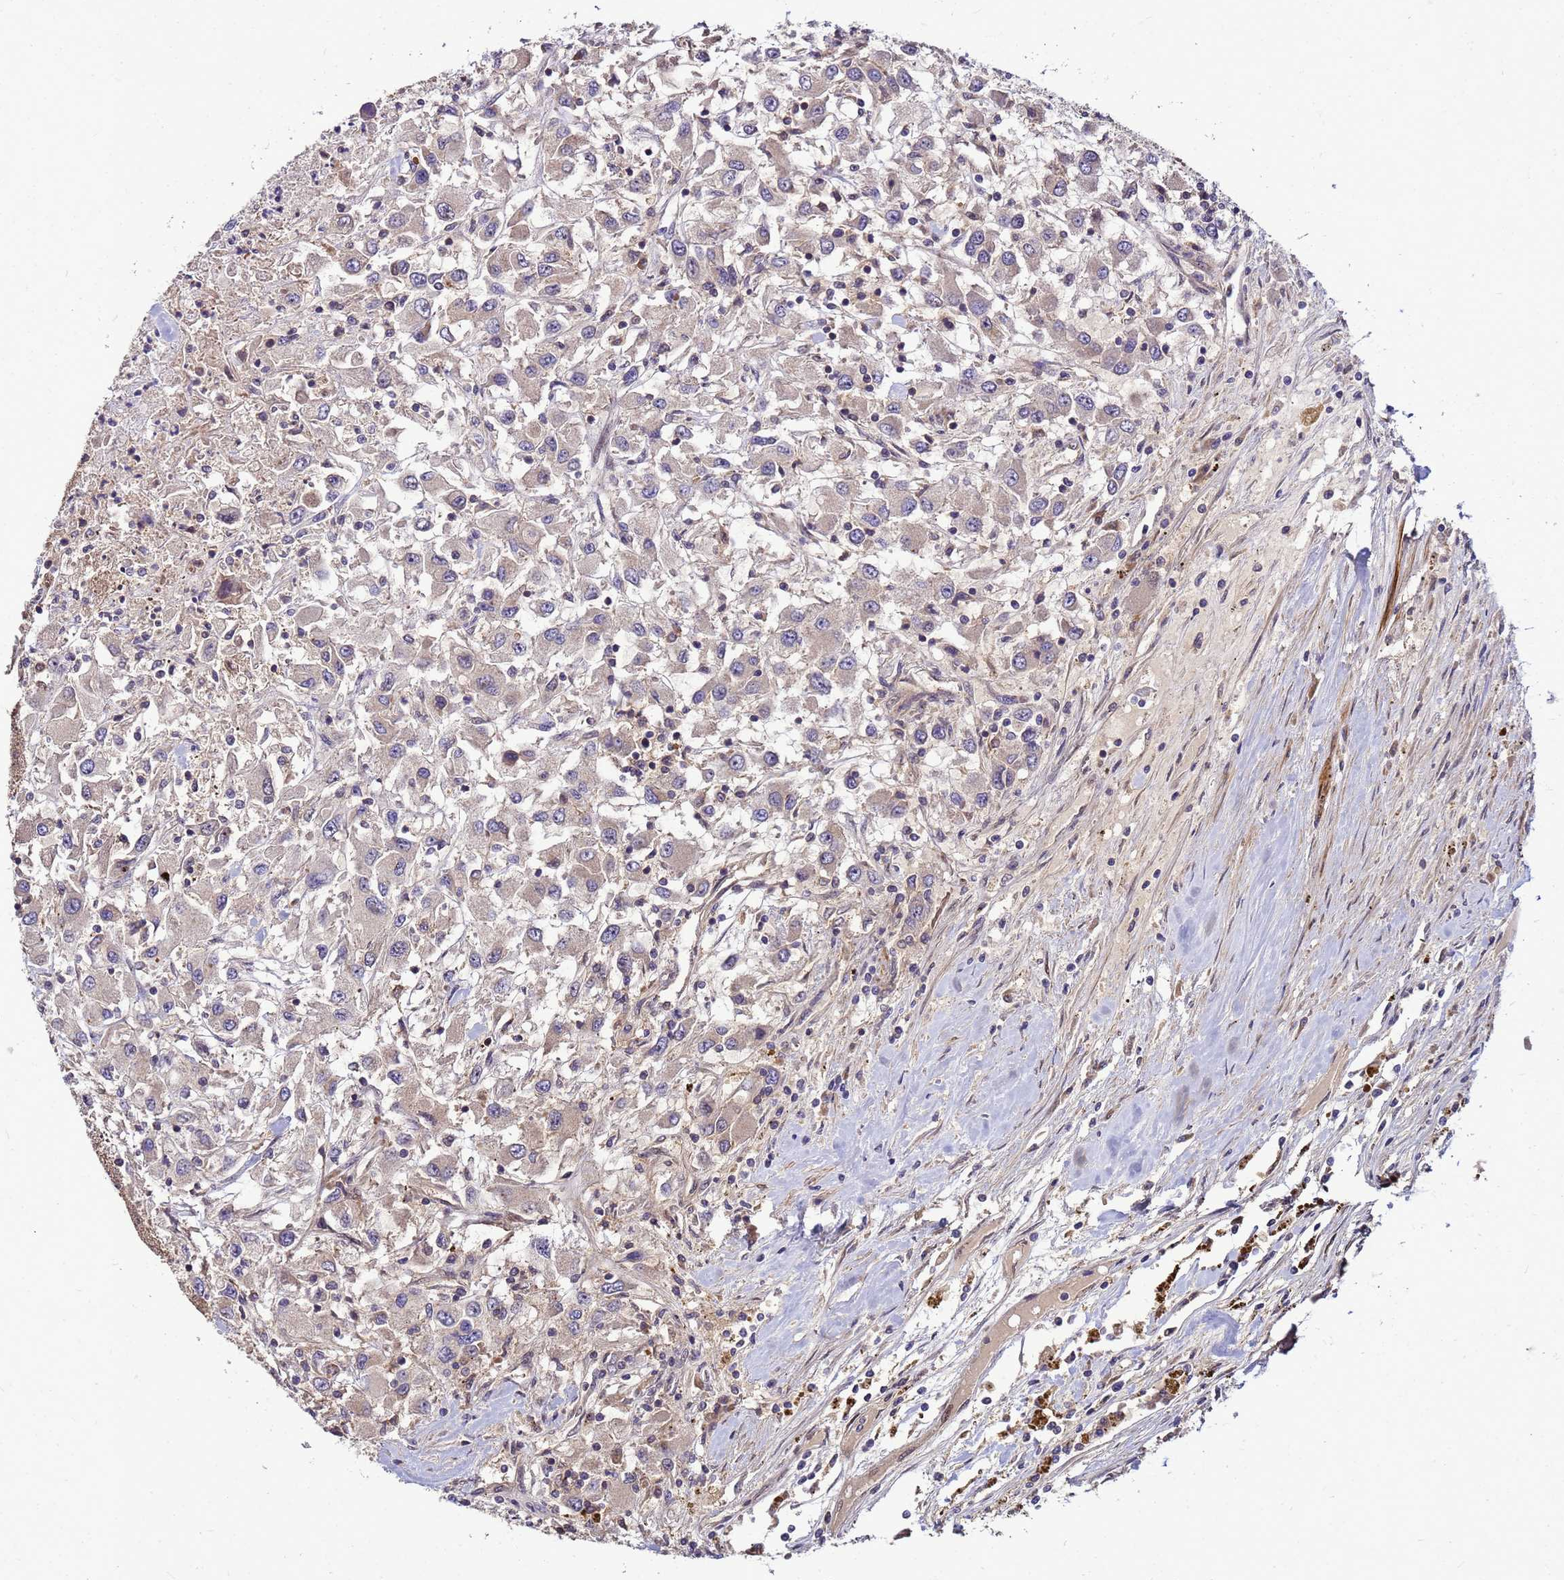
{"staining": {"intensity": "negative", "quantity": "none", "location": "none"}, "tissue": "renal cancer", "cell_type": "Tumor cells", "image_type": "cancer", "snomed": [{"axis": "morphology", "description": "Adenocarcinoma, NOS"}, {"axis": "topography", "description": "Kidney"}], "caption": "Immunohistochemistry histopathology image of neoplastic tissue: renal cancer stained with DAB exhibits no significant protein staining in tumor cells.", "gene": "DUS4L", "patient": {"sex": "female", "age": 67}}